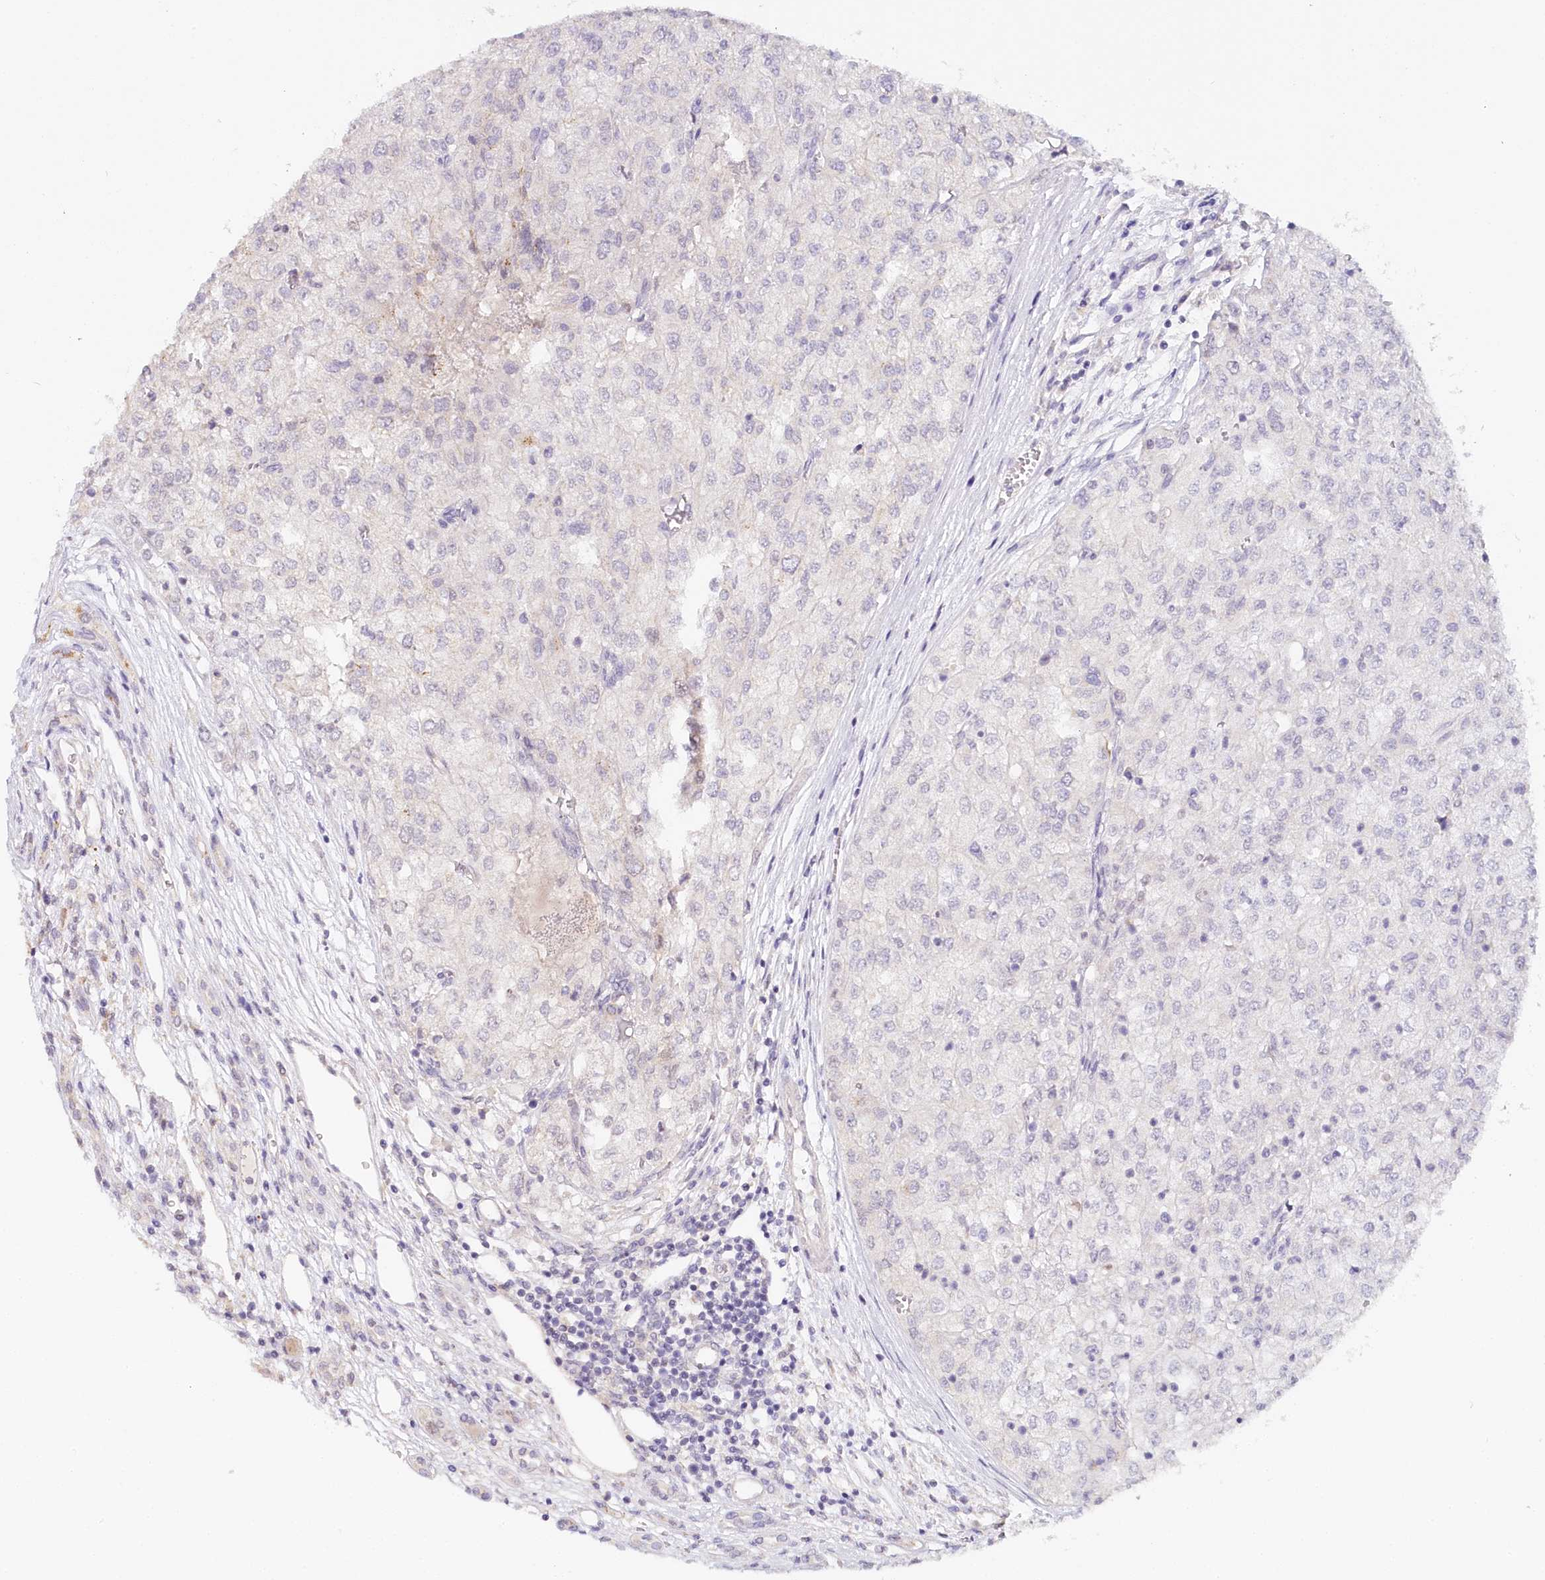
{"staining": {"intensity": "negative", "quantity": "none", "location": "none"}, "tissue": "renal cancer", "cell_type": "Tumor cells", "image_type": "cancer", "snomed": [{"axis": "morphology", "description": "Adenocarcinoma, NOS"}, {"axis": "topography", "description": "Kidney"}], "caption": "A micrograph of renal cancer stained for a protein exhibits no brown staining in tumor cells.", "gene": "TP53", "patient": {"sex": "female", "age": 54}}